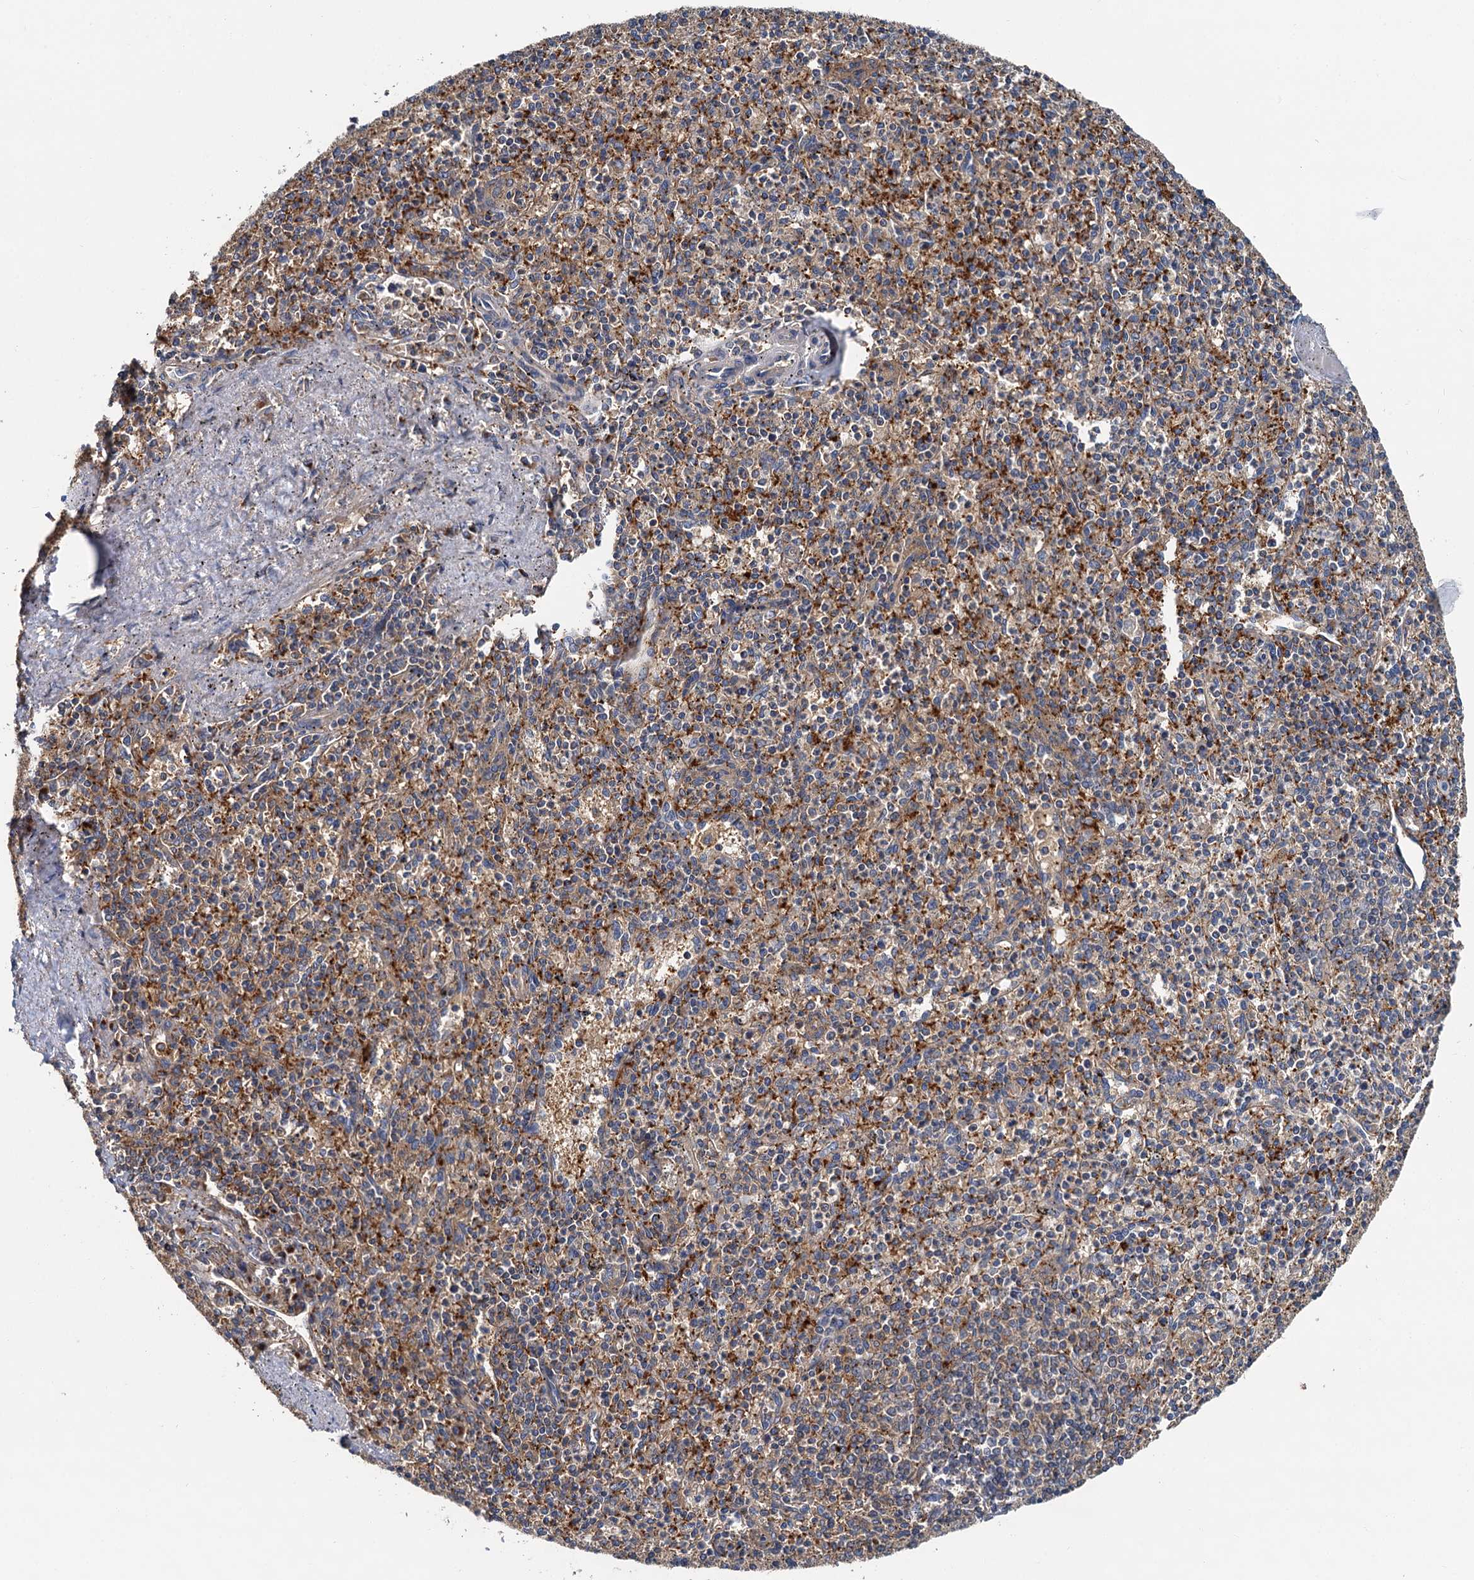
{"staining": {"intensity": "negative", "quantity": "none", "location": "none"}, "tissue": "spleen", "cell_type": "Cells in red pulp", "image_type": "normal", "snomed": [{"axis": "morphology", "description": "Normal tissue, NOS"}, {"axis": "topography", "description": "Spleen"}], "caption": "An IHC photomicrograph of normal spleen is shown. There is no staining in cells in red pulp of spleen. Nuclei are stained in blue.", "gene": "PPIP5K1", "patient": {"sex": "male", "age": 72}}